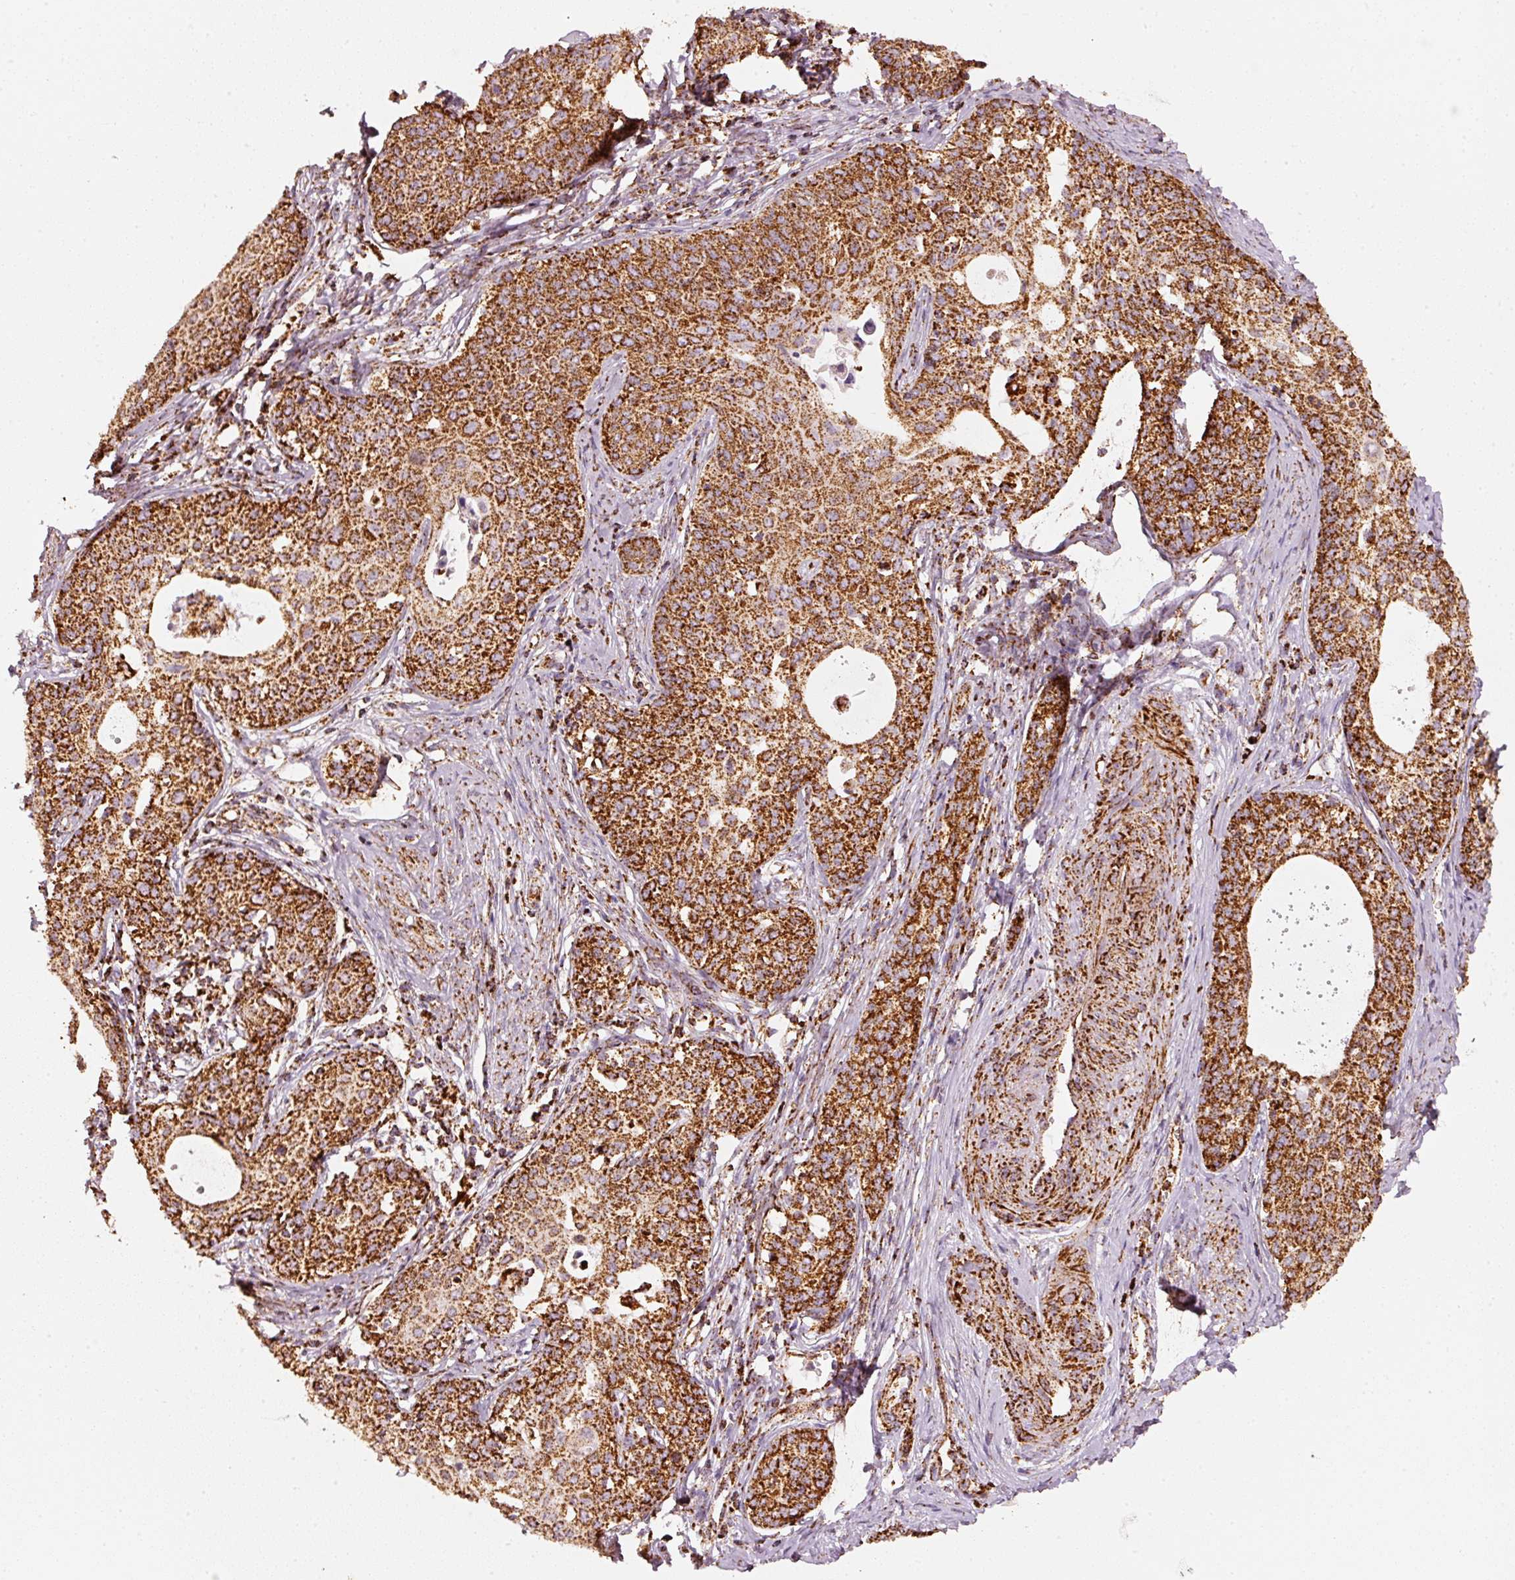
{"staining": {"intensity": "strong", "quantity": ">75%", "location": "cytoplasmic/membranous"}, "tissue": "cervical cancer", "cell_type": "Tumor cells", "image_type": "cancer", "snomed": [{"axis": "morphology", "description": "Squamous cell carcinoma, NOS"}, {"axis": "morphology", "description": "Adenocarcinoma, NOS"}, {"axis": "topography", "description": "Cervix"}], "caption": "Immunohistochemical staining of human squamous cell carcinoma (cervical) displays strong cytoplasmic/membranous protein positivity in about >75% of tumor cells.", "gene": "UQCRC1", "patient": {"sex": "female", "age": 52}}